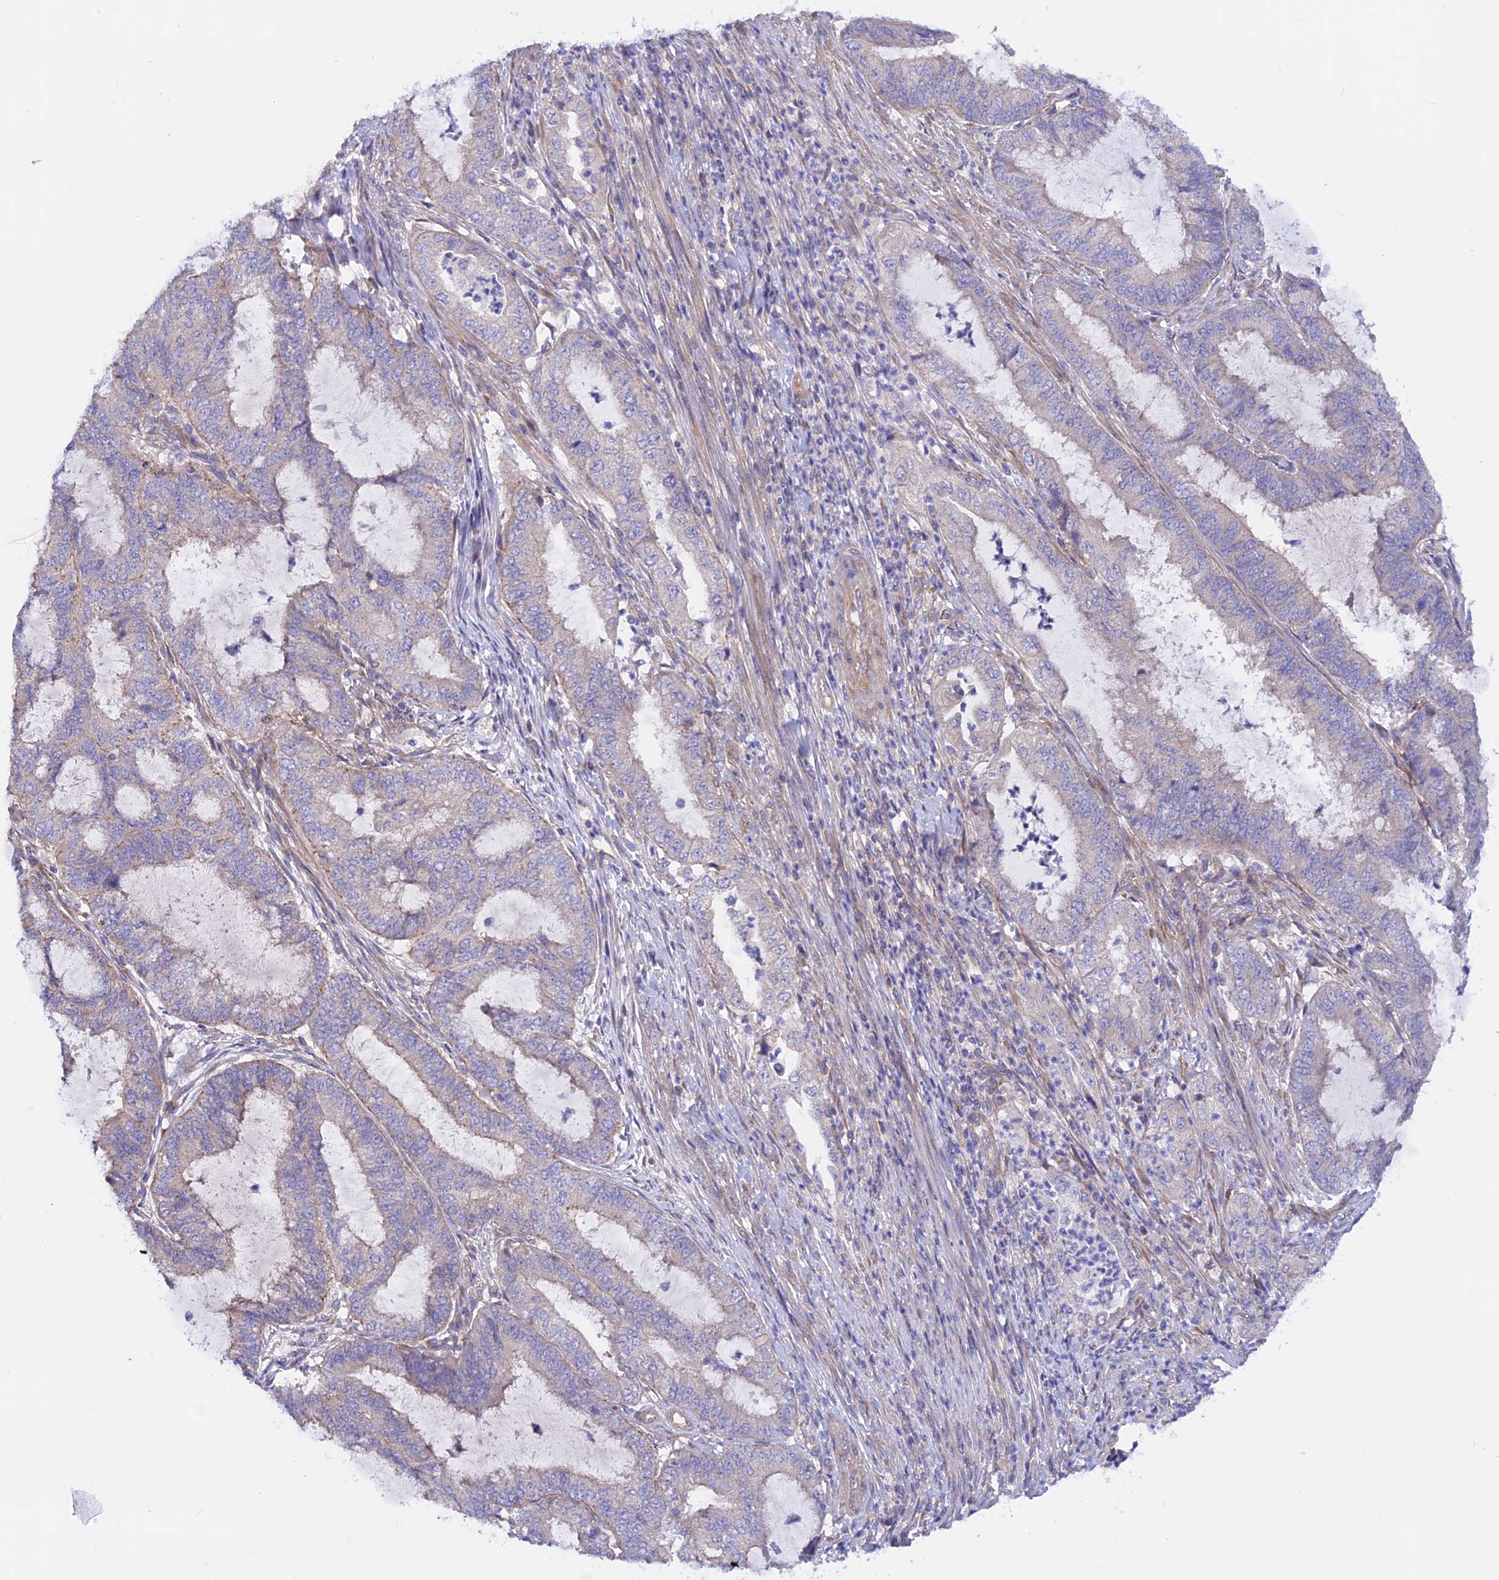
{"staining": {"intensity": "weak", "quantity": "<25%", "location": "cytoplasmic/membranous"}, "tissue": "endometrial cancer", "cell_type": "Tumor cells", "image_type": "cancer", "snomed": [{"axis": "morphology", "description": "Adenocarcinoma, NOS"}, {"axis": "topography", "description": "Endometrium"}], "caption": "Immunohistochemistry (IHC) of human adenocarcinoma (endometrial) exhibits no expression in tumor cells. (DAB (3,3'-diaminobenzidine) immunohistochemistry (IHC) with hematoxylin counter stain).", "gene": "HYCC1", "patient": {"sex": "female", "age": 51}}